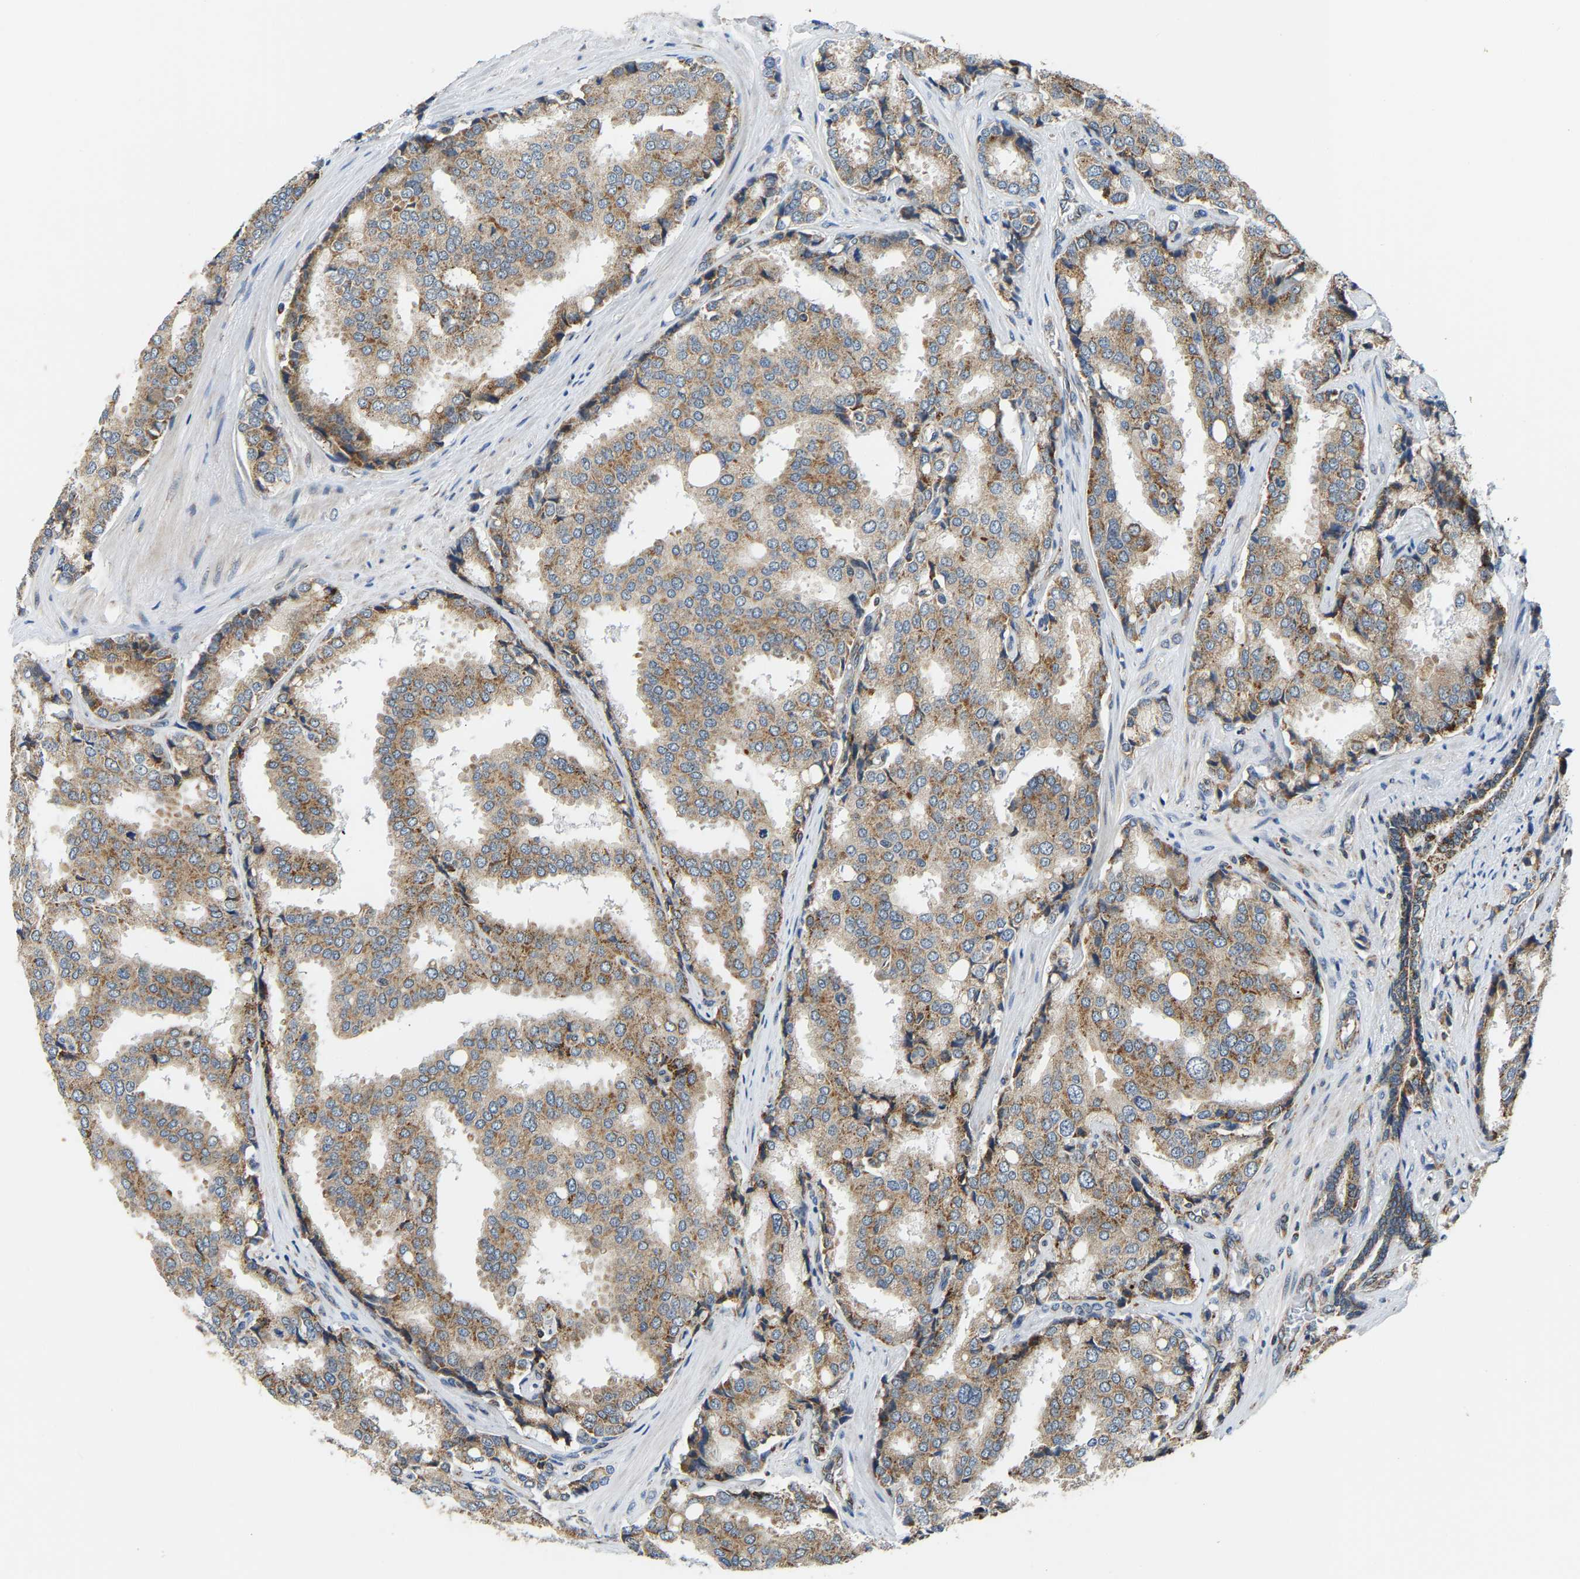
{"staining": {"intensity": "weak", "quantity": "25%-75%", "location": "cytoplasmic/membranous"}, "tissue": "prostate cancer", "cell_type": "Tumor cells", "image_type": "cancer", "snomed": [{"axis": "morphology", "description": "Adenocarcinoma, High grade"}, {"axis": "topography", "description": "Prostate"}], "caption": "Immunohistochemical staining of human prostate cancer displays low levels of weak cytoplasmic/membranous protein positivity in about 25%-75% of tumor cells.", "gene": "GIMAP7", "patient": {"sex": "male", "age": 50}}